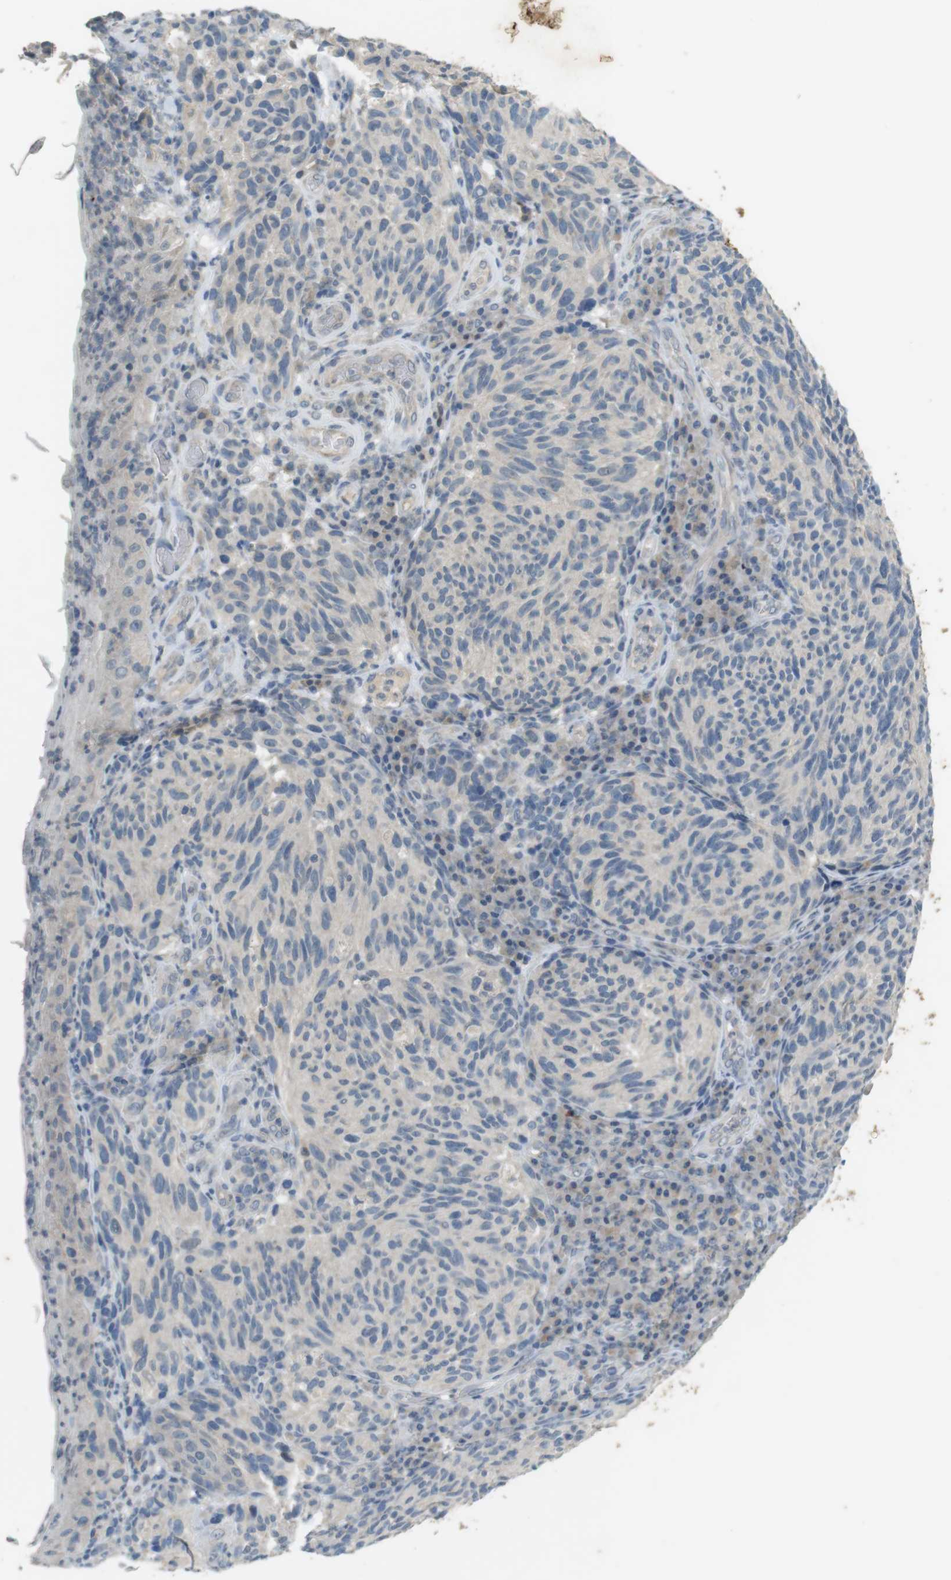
{"staining": {"intensity": "weak", "quantity": "<25%", "location": "cytoplasmic/membranous"}, "tissue": "melanoma", "cell_type": "Tumor cells", "image_type": "cancer", "snomed": [{"axis": "morphology", "description": "Malignant melanoma, NOS"}, {"axis": "topography", "description": "Skin"}], "caption": "A high-resolution micrograph shows immunohistochemistry staining of malignant melanoma, which reveals no significant expression in tumor cells. (IHC, brightfield microscopy, high magnification).", "gene": "MUC5B", "patient": {"sex": "female", "age": 73}}